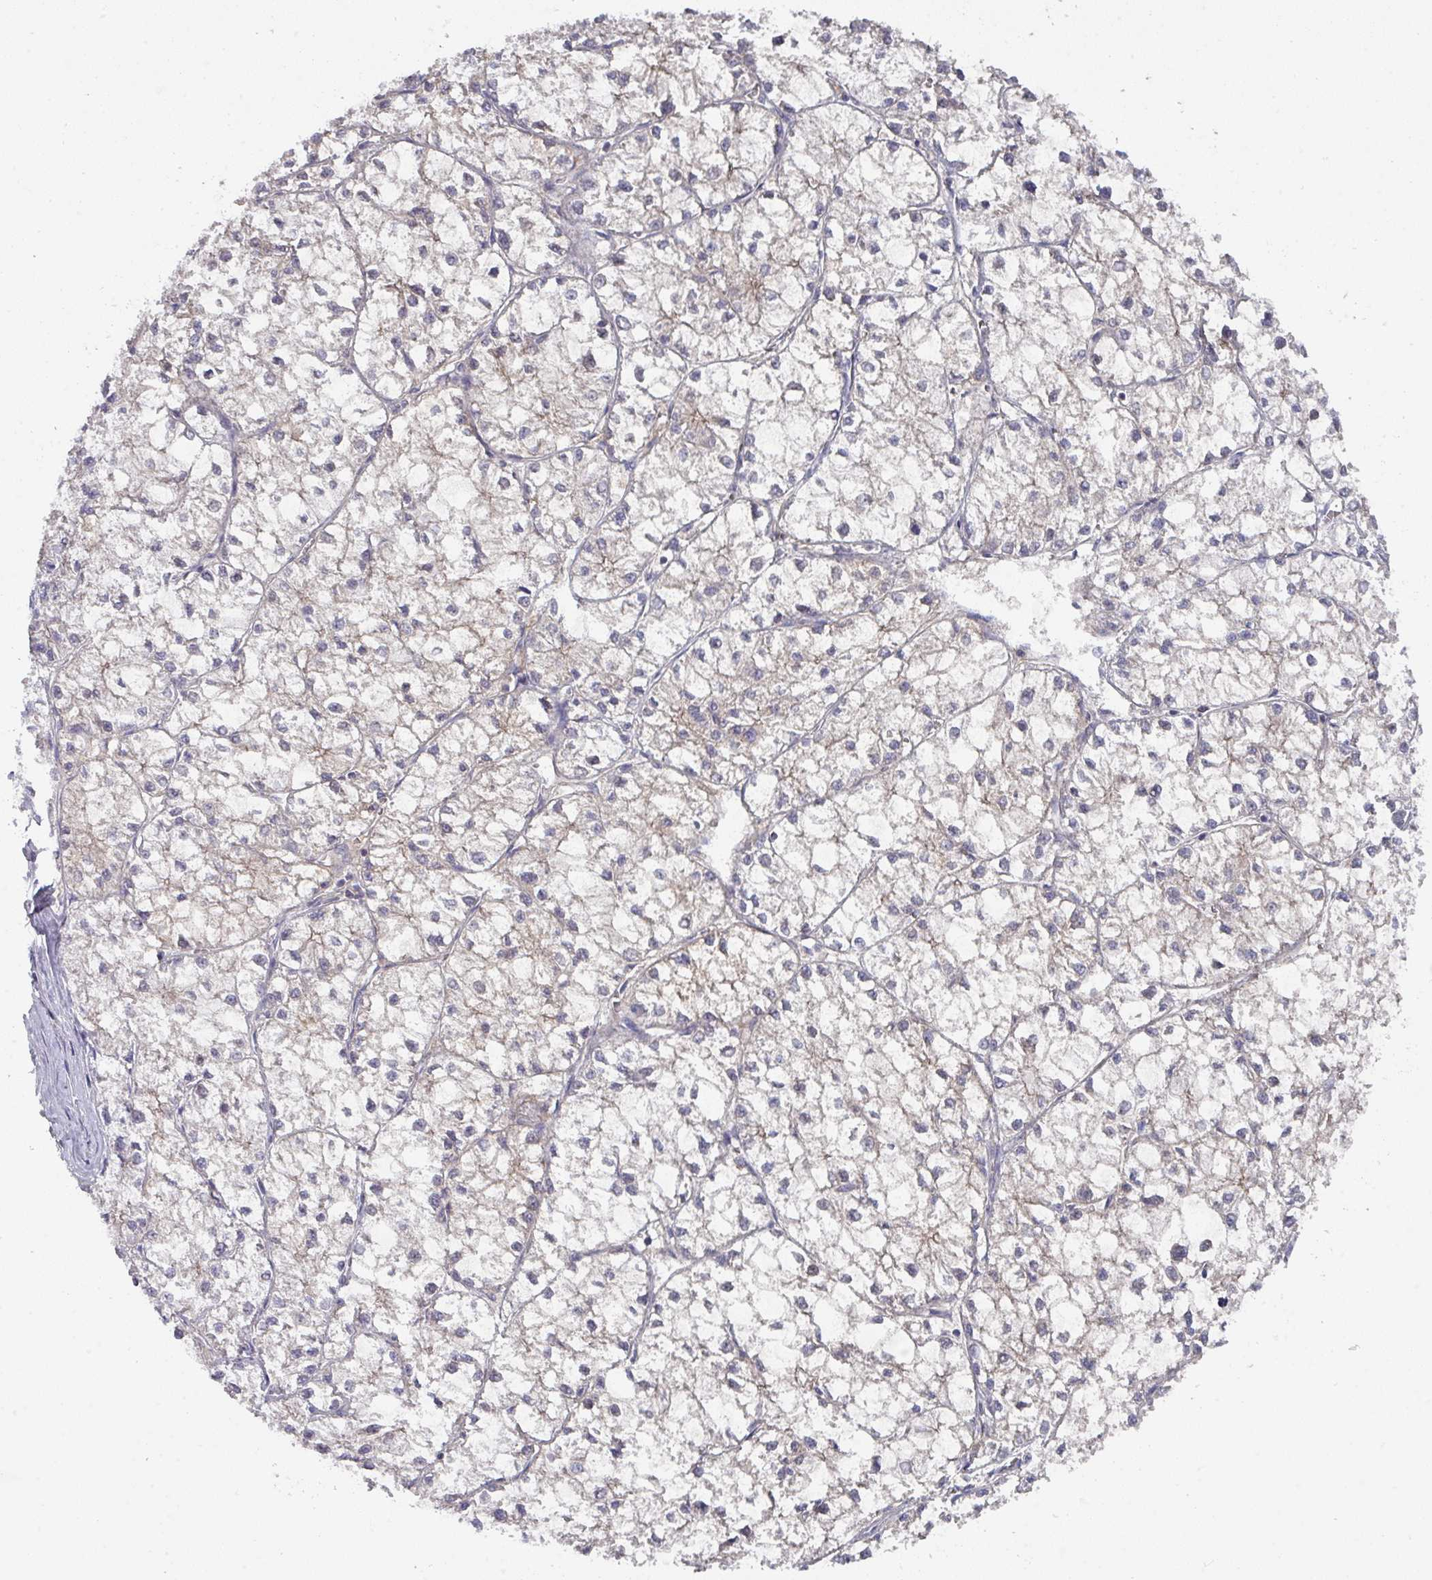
{"staining": {"intensity": "negative", "quantity": "none", "location": "none"}, "tissue": "liver cancer", "cell_type": "Tumor cells", "image_type": "cancer", "snomed": [{"axis": "morphology", "description": "Carcinoma, Hepatocellular, NOS"}, {"axis": "topography", "description": "Liver"}], "caption": "DAB (3,3'-diaminobenzidine) immunohistochemical staining of liver cancer reveals no significant positivity in tumor cells.", "gene": "DCAF12L2", "patient": {"sex": "female", "age": 43}}